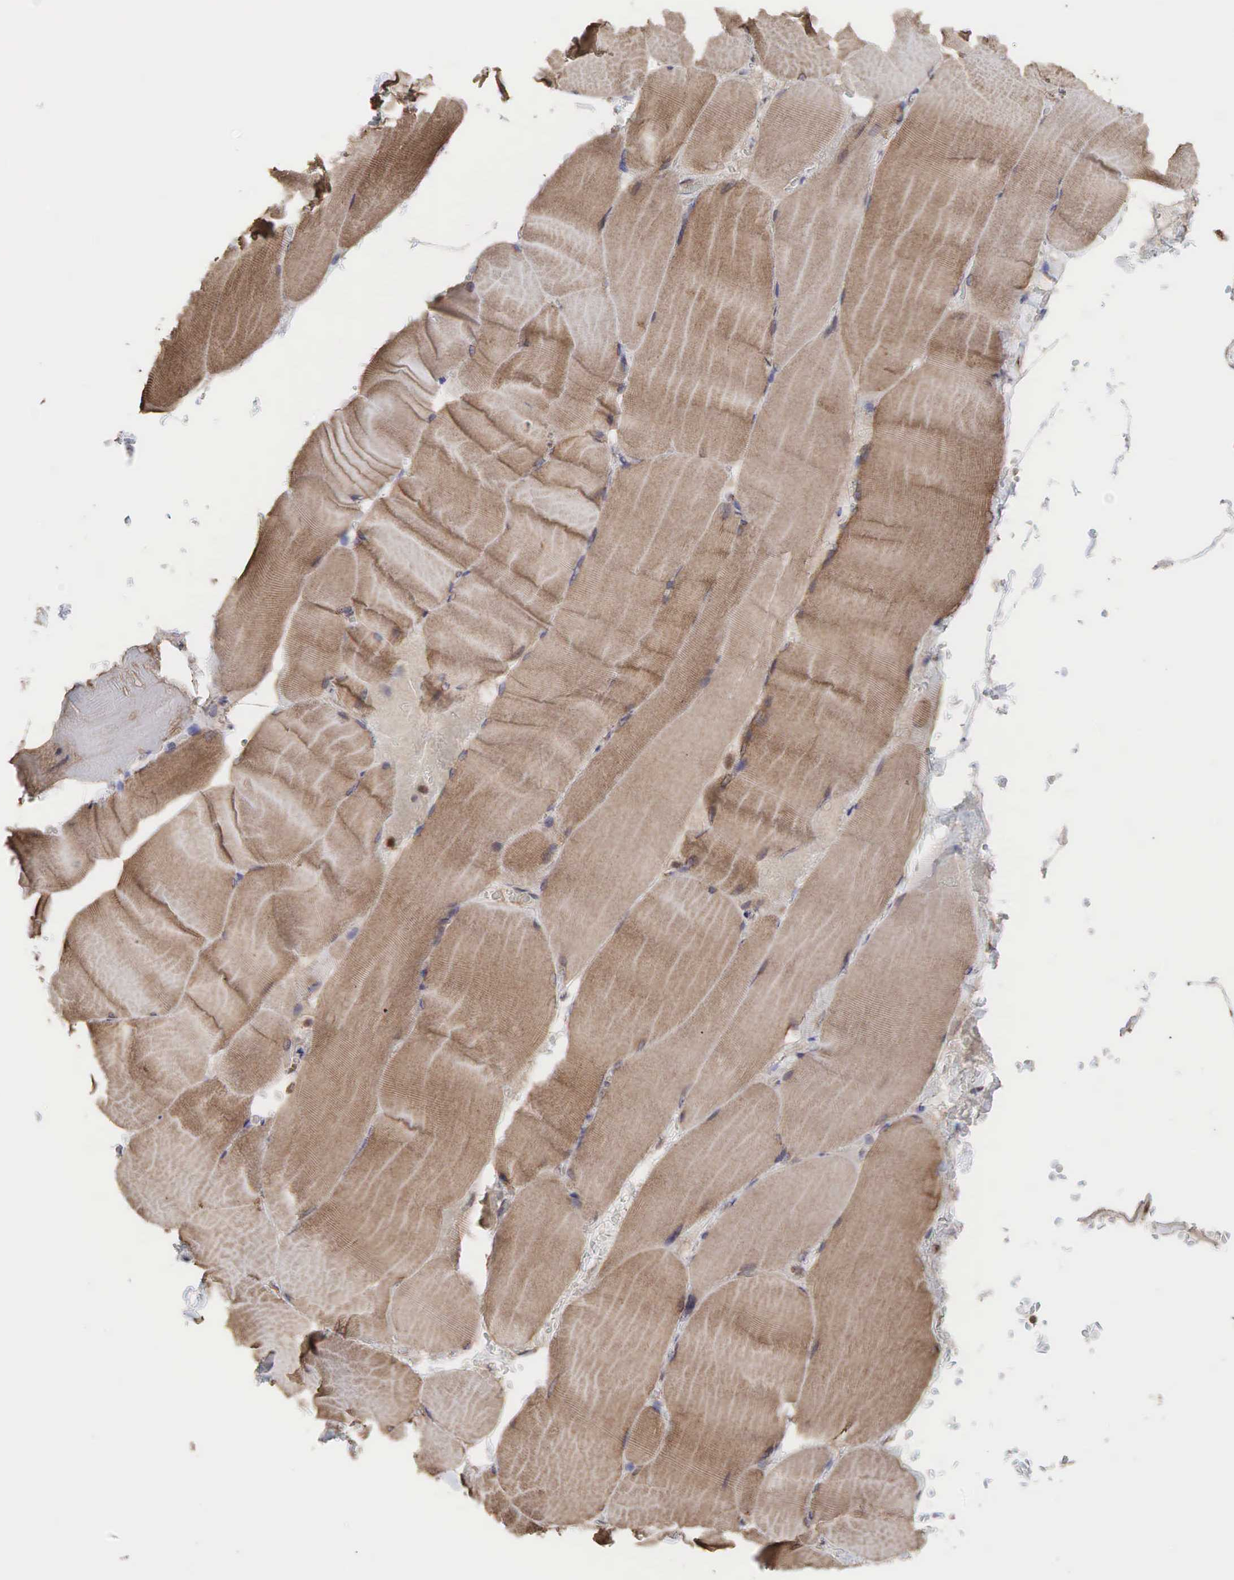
{"staining": {"intensity": "moderate", "quantity": ">75%", "location": "cytoplasmic/membranous"}, "tissue": "skeletal muscle", "cell_type": "Myocytes", "image_type": "normal", "snomed": [{"axis": "morphology", "description": "Normal tissue, NOS"}, {"axis": "topography", "description": "Skeletal muscle"}], "caption": "Skeletal muscle stained with a protein marker demonstrates moderate staining in myocytes.", "gene": "PABPC5", "patient": {"sex": "male", "age": 71}}